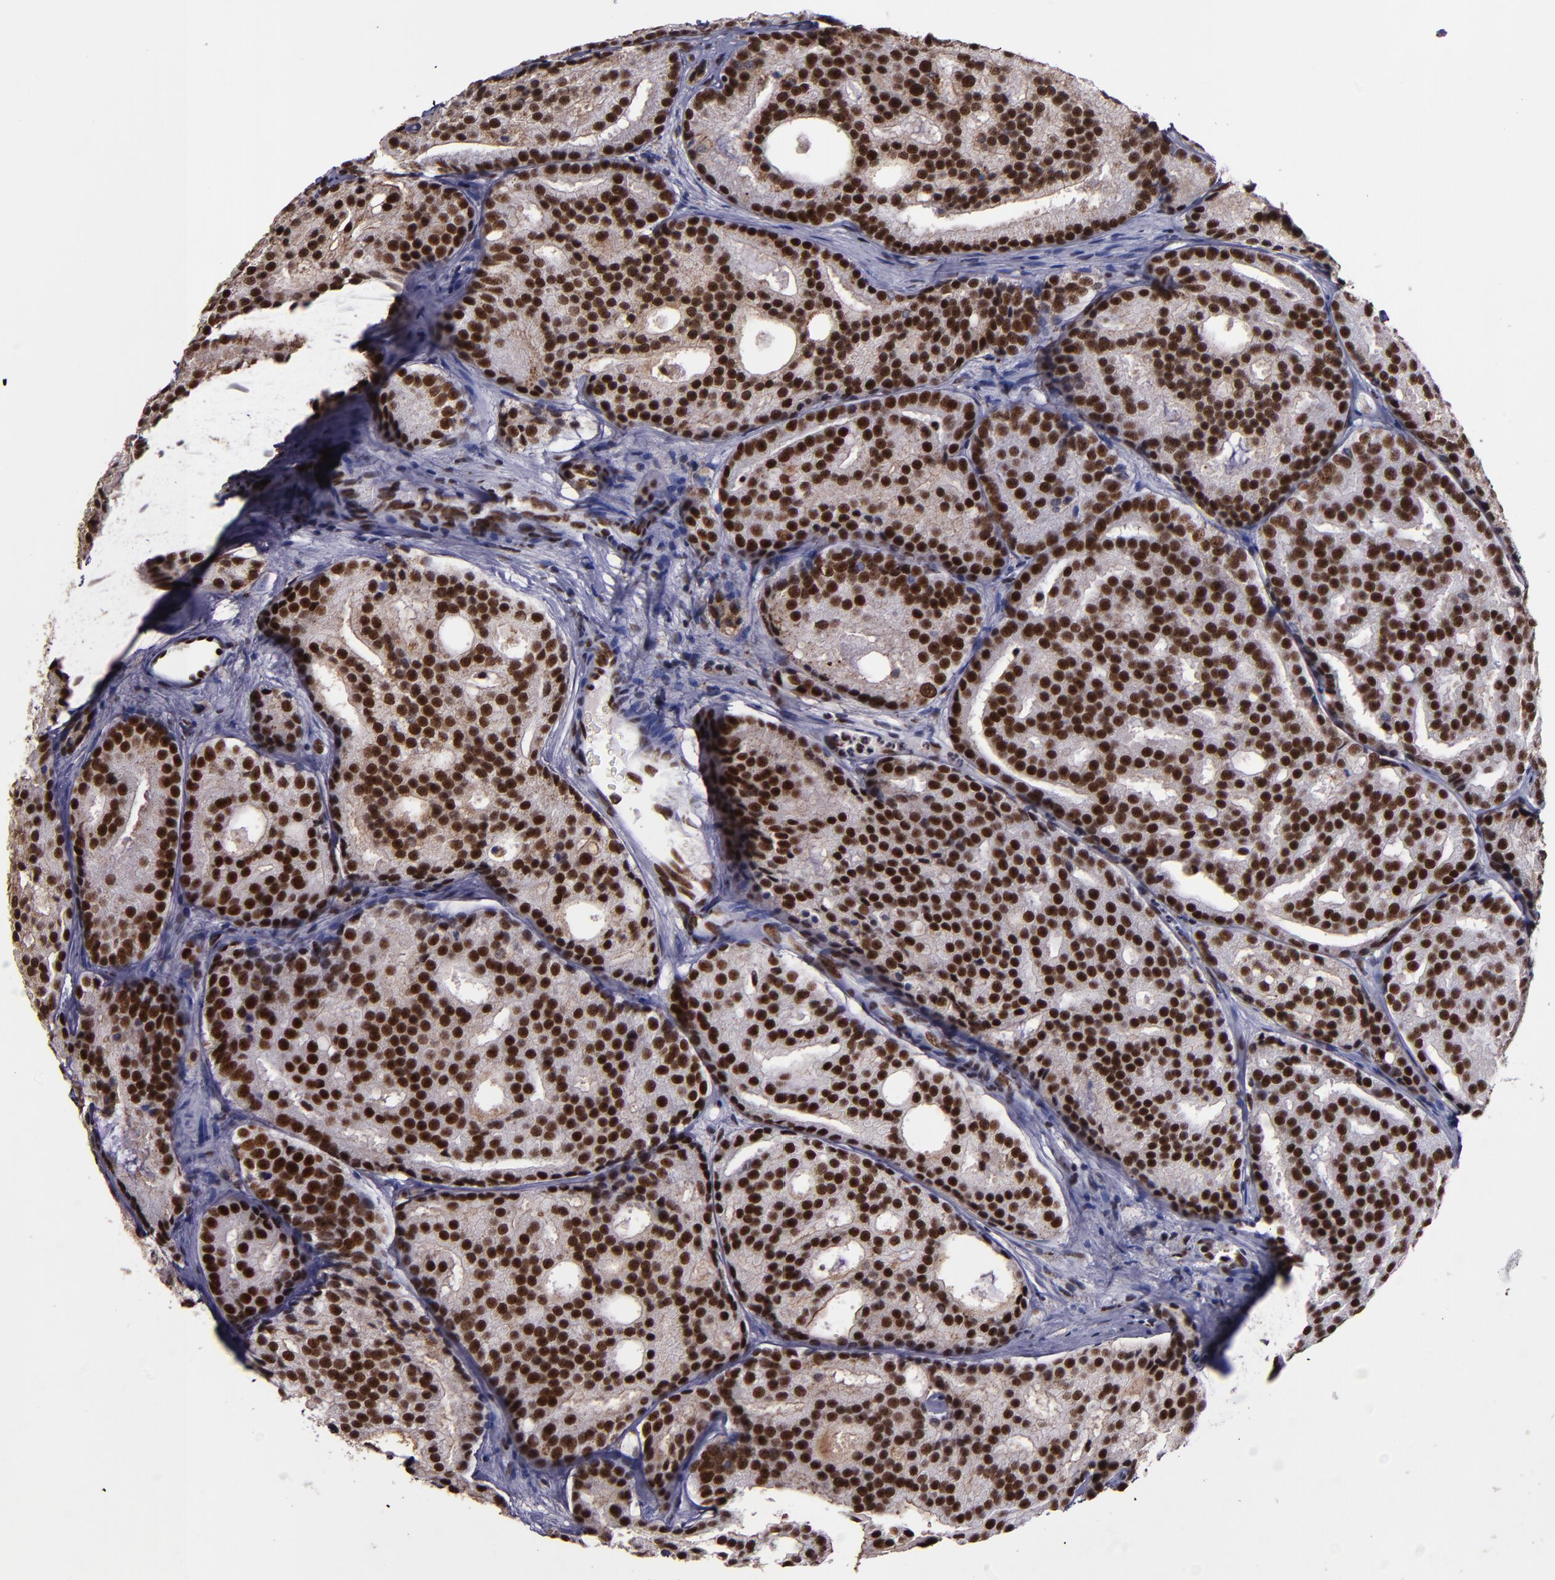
{"staining": {"intensity": "strong", "quantity": ">75%", "location": "nuclear"}, "tissue": "prostate cancer", "cell_type": "Tumor cells", "image_type": "cancer", "snomed": [{"axis": "morphology", "description": "Adenocarcinoma, High grade"}, {"axis": "topography", "description": "Prostate"}], "caption": "This is an image of IHC staining of high-grade adenocarcinoma (prostate), which shows strong staining in the nuclear of tumor cells.", "gene": "PPP4R3A", "patient": {"sex": "male", "age": 64}}